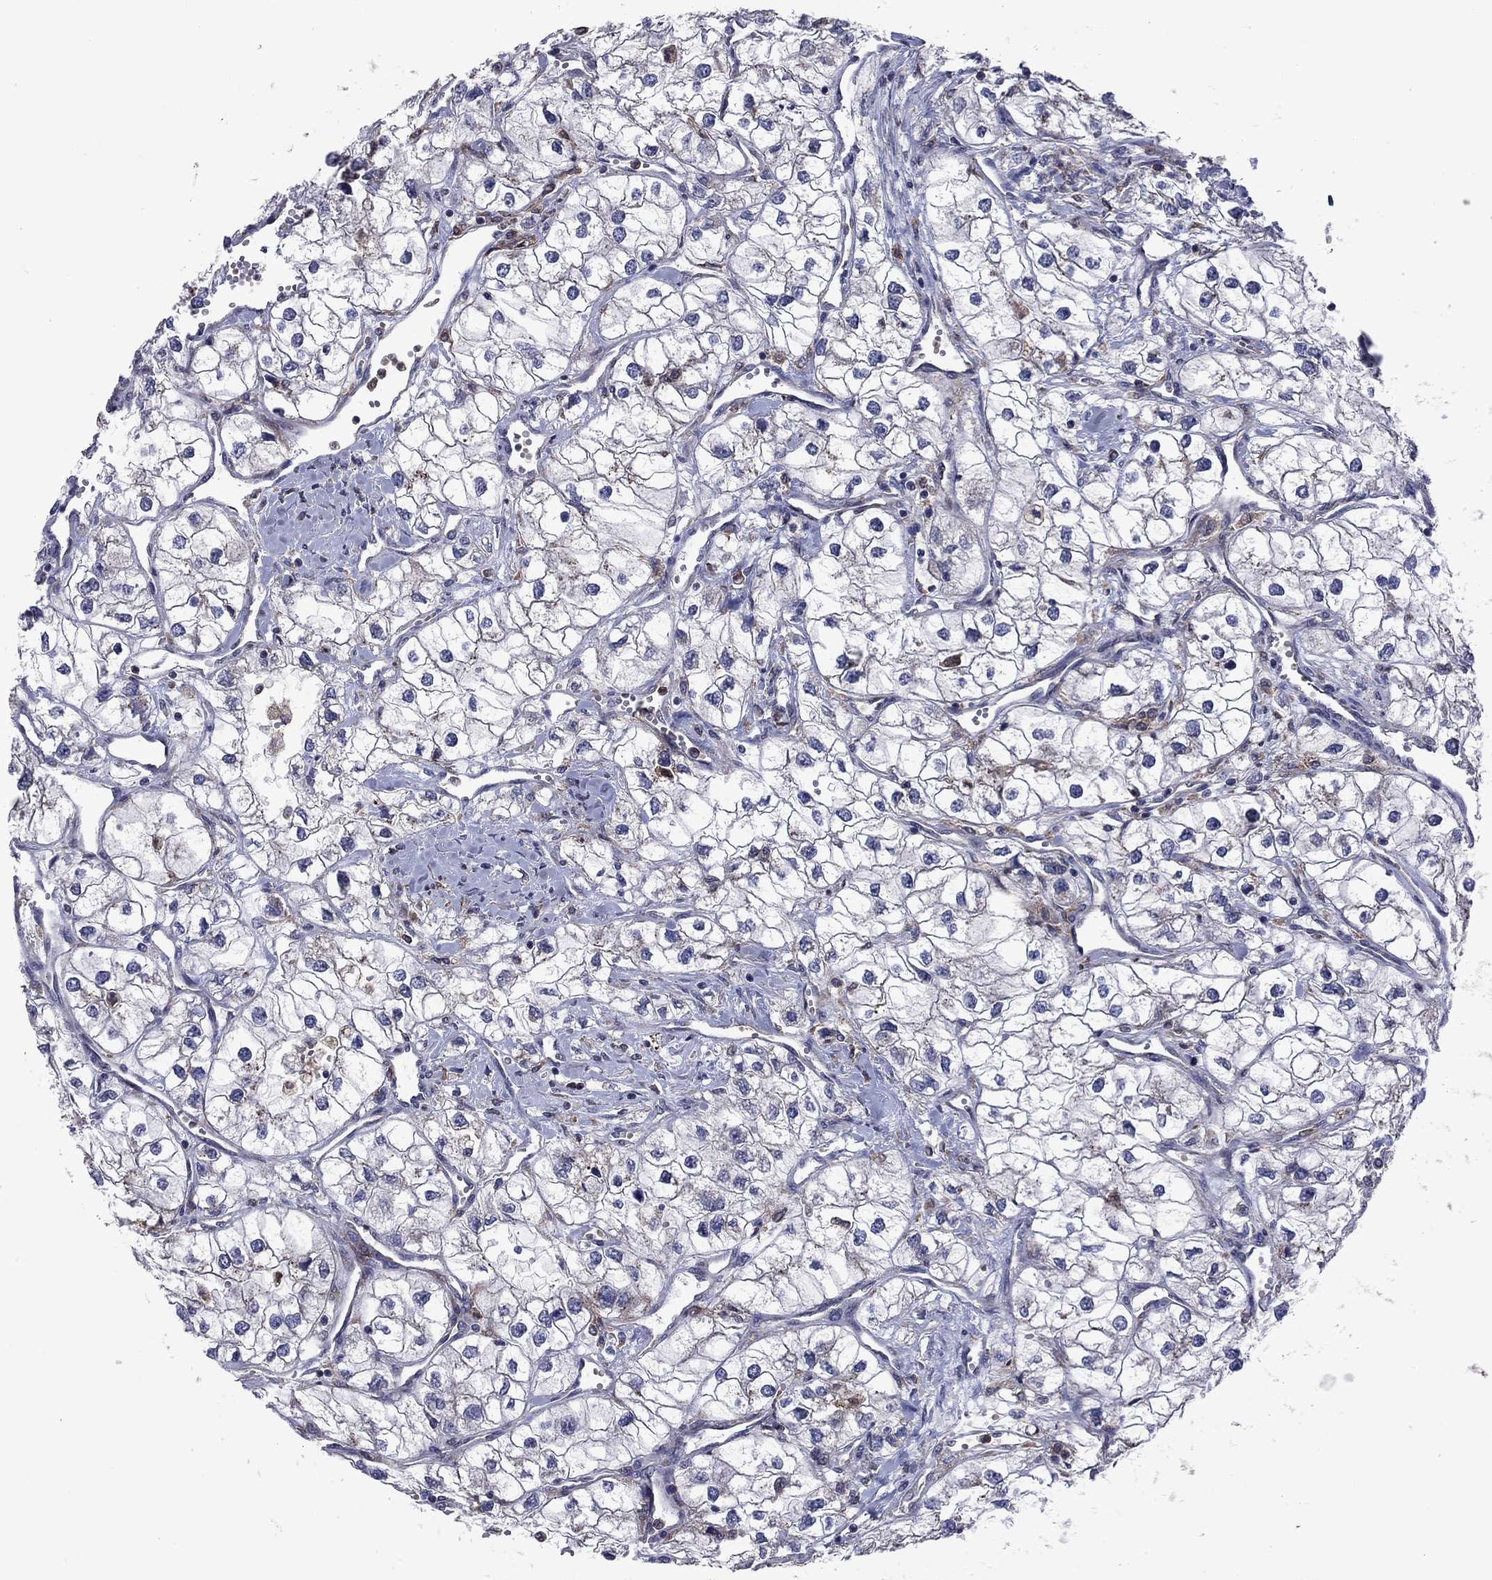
{"staining": {"intensity": "negative", "quantity": "none", "location": "none"}, "tissue": "renal cancer", "cell_type": "Tumor cells", "image_type": "cancer", "snomed": [{"axis": "morphology", "description": "Adenocarcinoma, NOS"}, {"axis": "topography", "description": "Kidney"}], "caption": "A histopathology image of renal adenocarcinoma stained for a protein exhibits no brown staining in tumor cells.", "gene": "MEA1", "patient": {"sex": "male", "age": 59}}